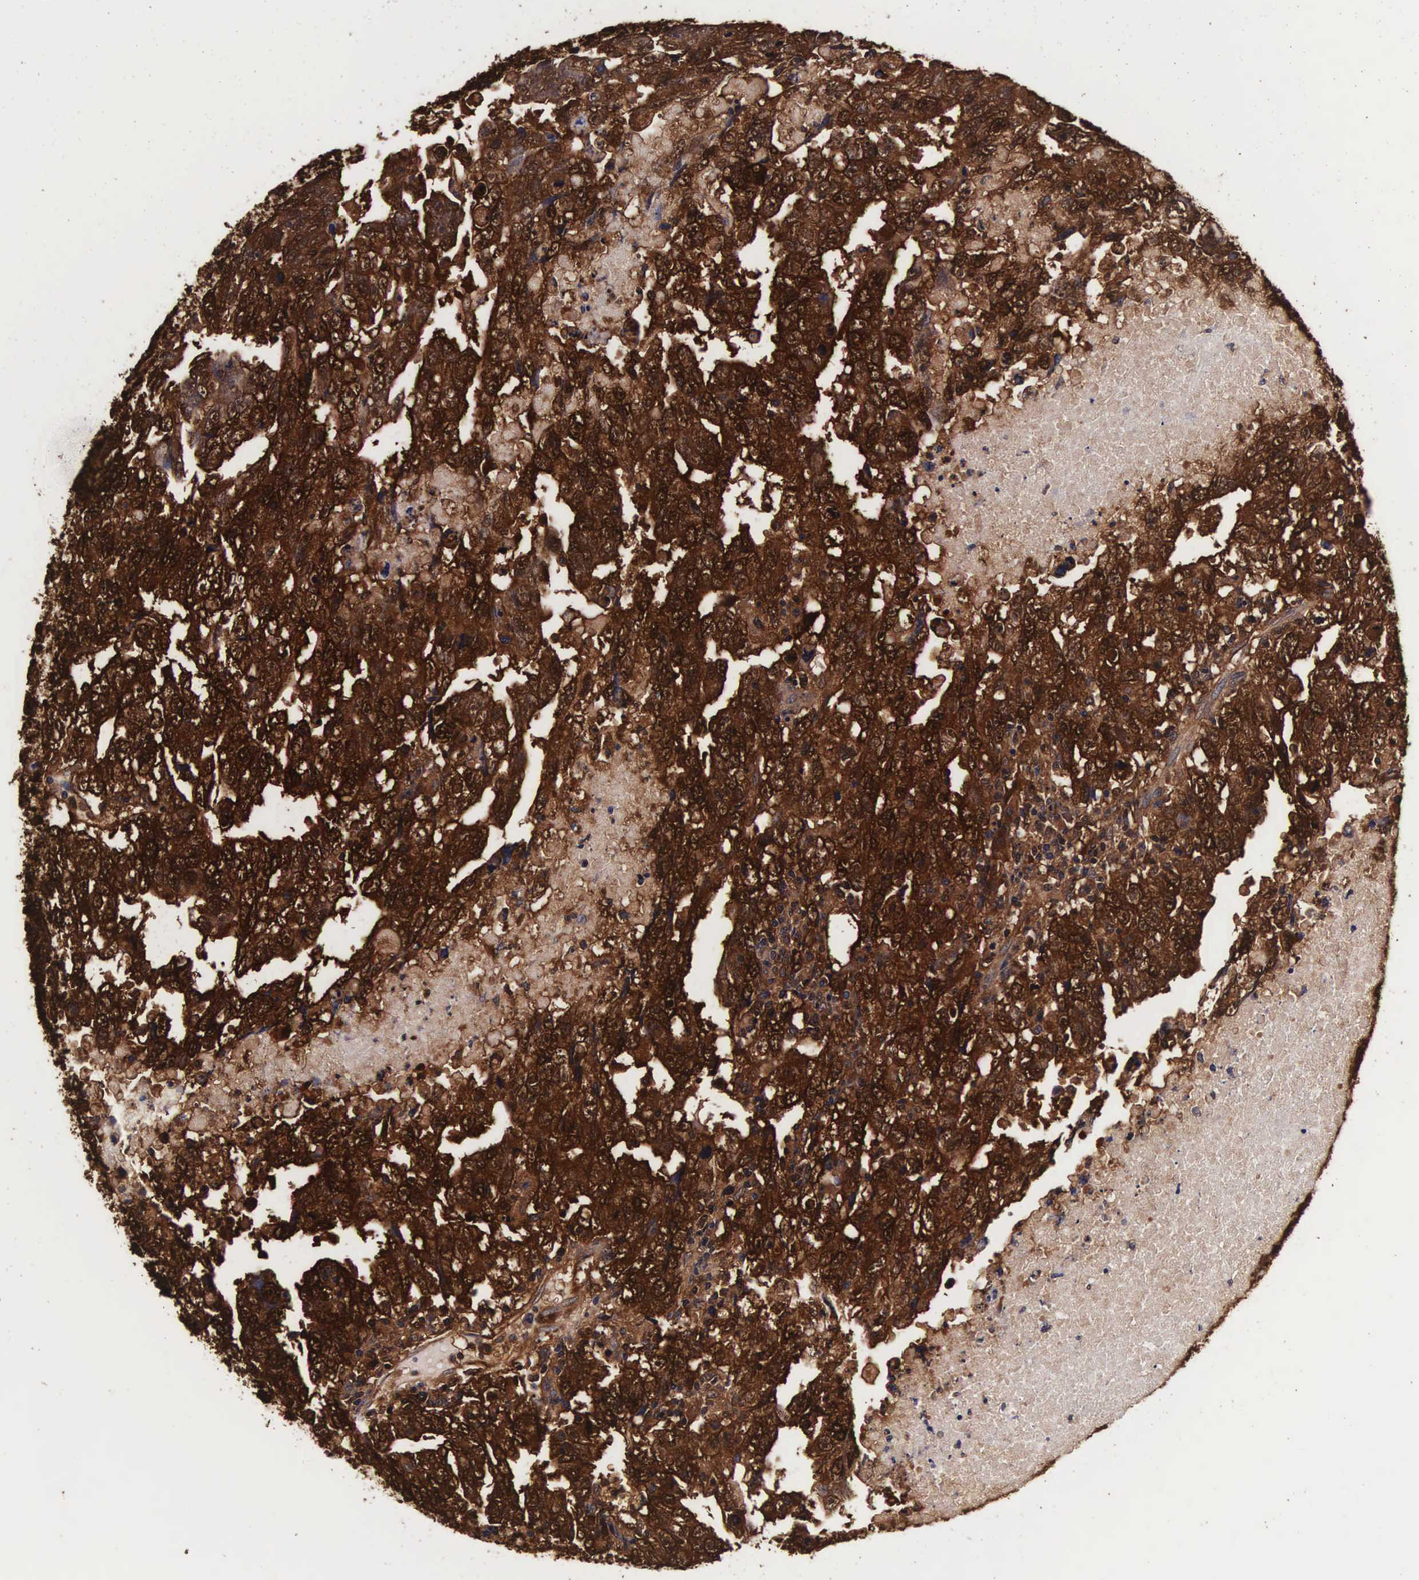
{"staining": {"intensity": "strong", "quantity": ">75%", "location": "cytoplasmic/membranous,nuclear"}, "tissue": "testis cancer", "cell_type": "Tumor cells", "image_type": "cancer", "snomed": [{"axis": "morphology", "description": "Carcinoma, Embryonal, NOS"}, {"axis": "topography", "description": "Testis"}], "caption": "A histopathology image showing strong cytoplasmic/membranous and nuclear positivity in about >75% of tumor cells in testis embryonal carcinoma, as visualized by brown immunohistochemical staining.", "gene": "TECPR2", "patient": {"sex": "male", "age": 36}}